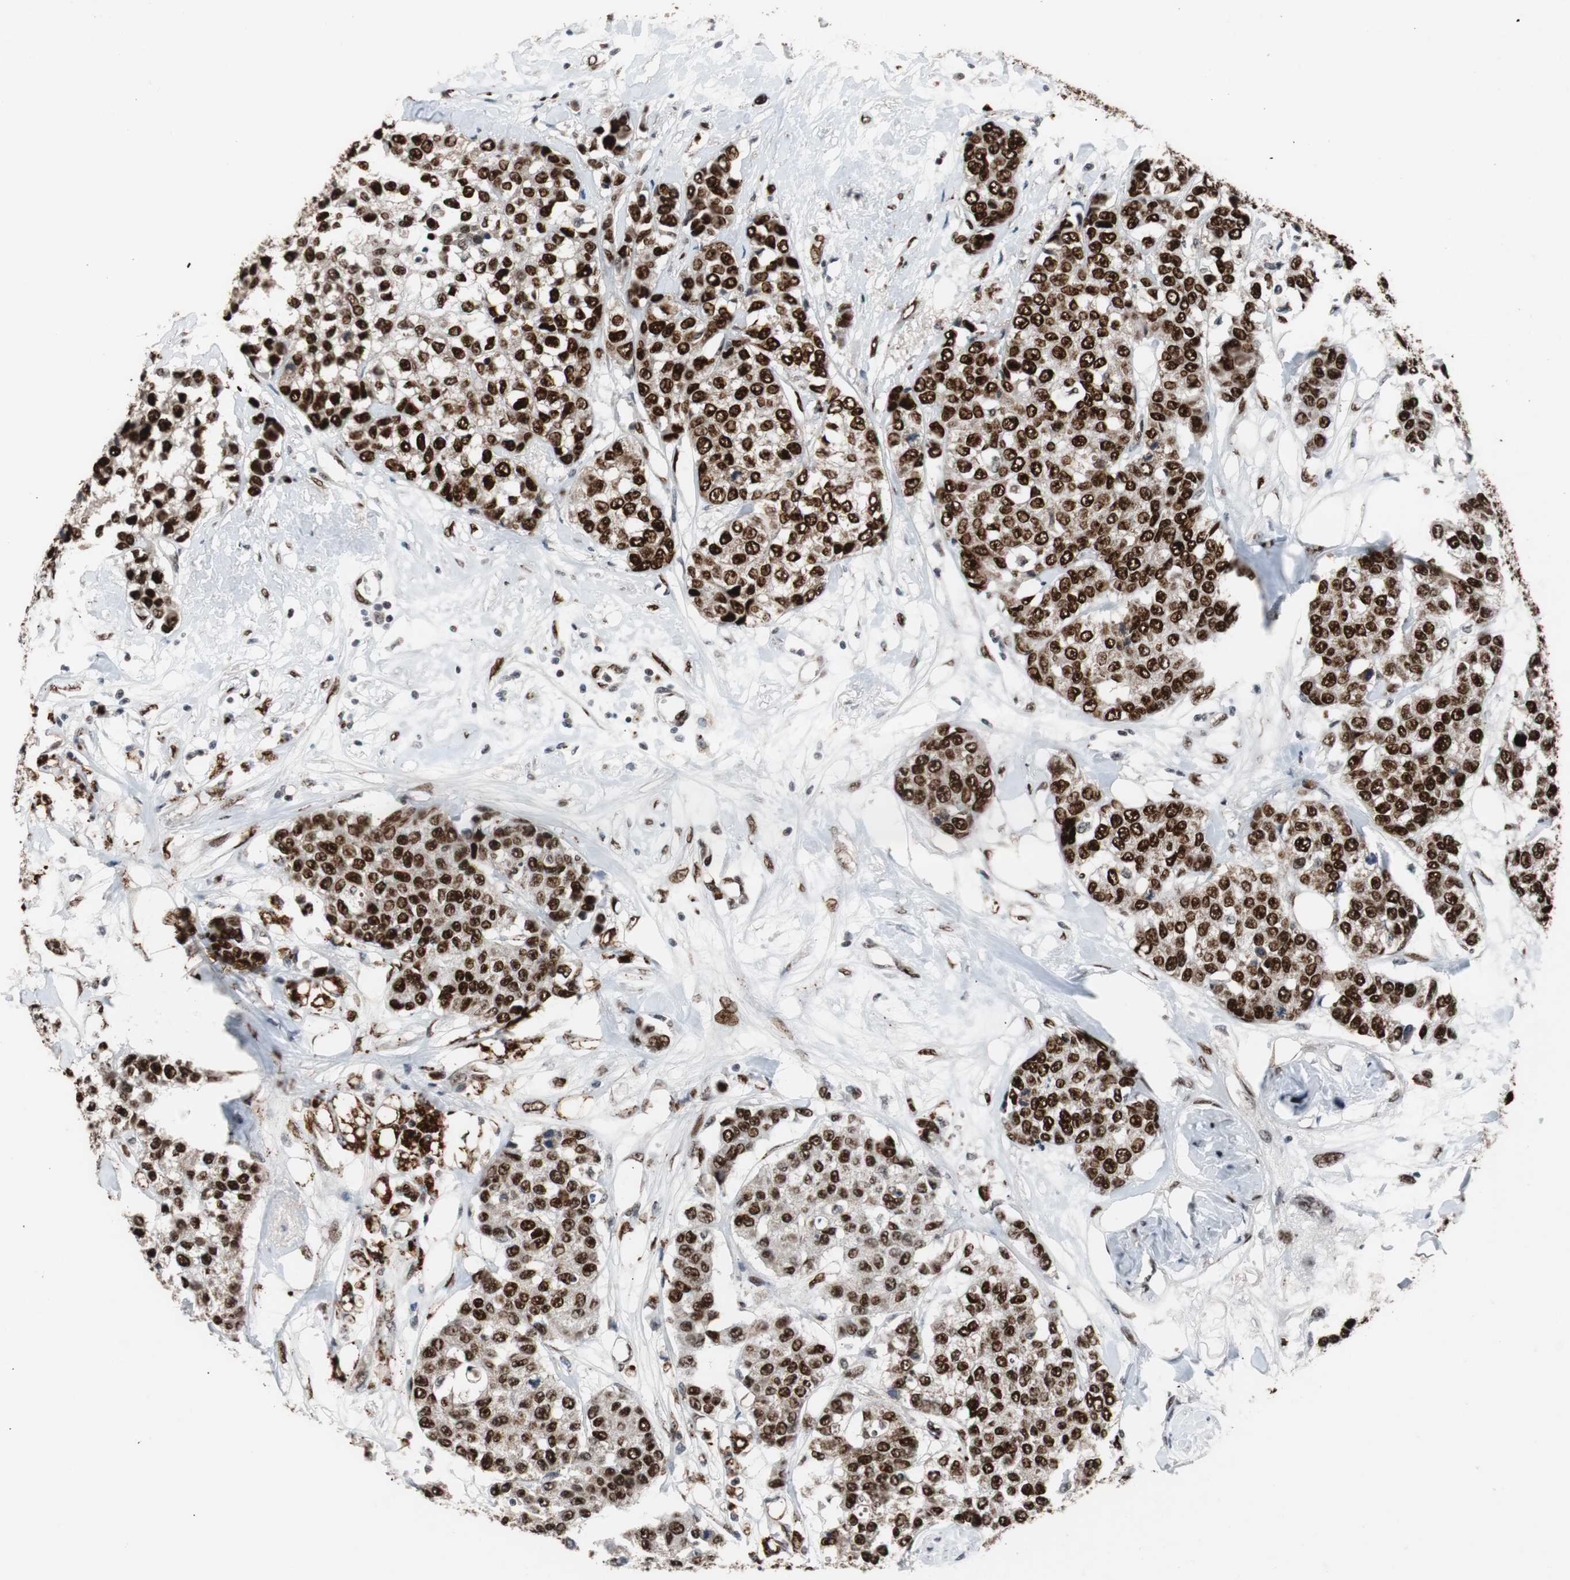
{"staining": {"intensity": "strong", "quantity": ">75%", "location": "nuclear"}, "tissue": "breast cancer", "cell_type": "Tumor cells", "image_type": "cancer", "snomed": [{"axis": "morphology", "description": "Duct carcinoma"}, {"axis": "topography", "description": "Breast"}], "caption": "IHC (DAB) staining of human infiltrating ductal carcinoma (breast) demonstrates strong nuclear protein positivity in approximately >75% of tumor cells.", "gene": "NBL1", "patient": {"sex": "female", "age": 51}}